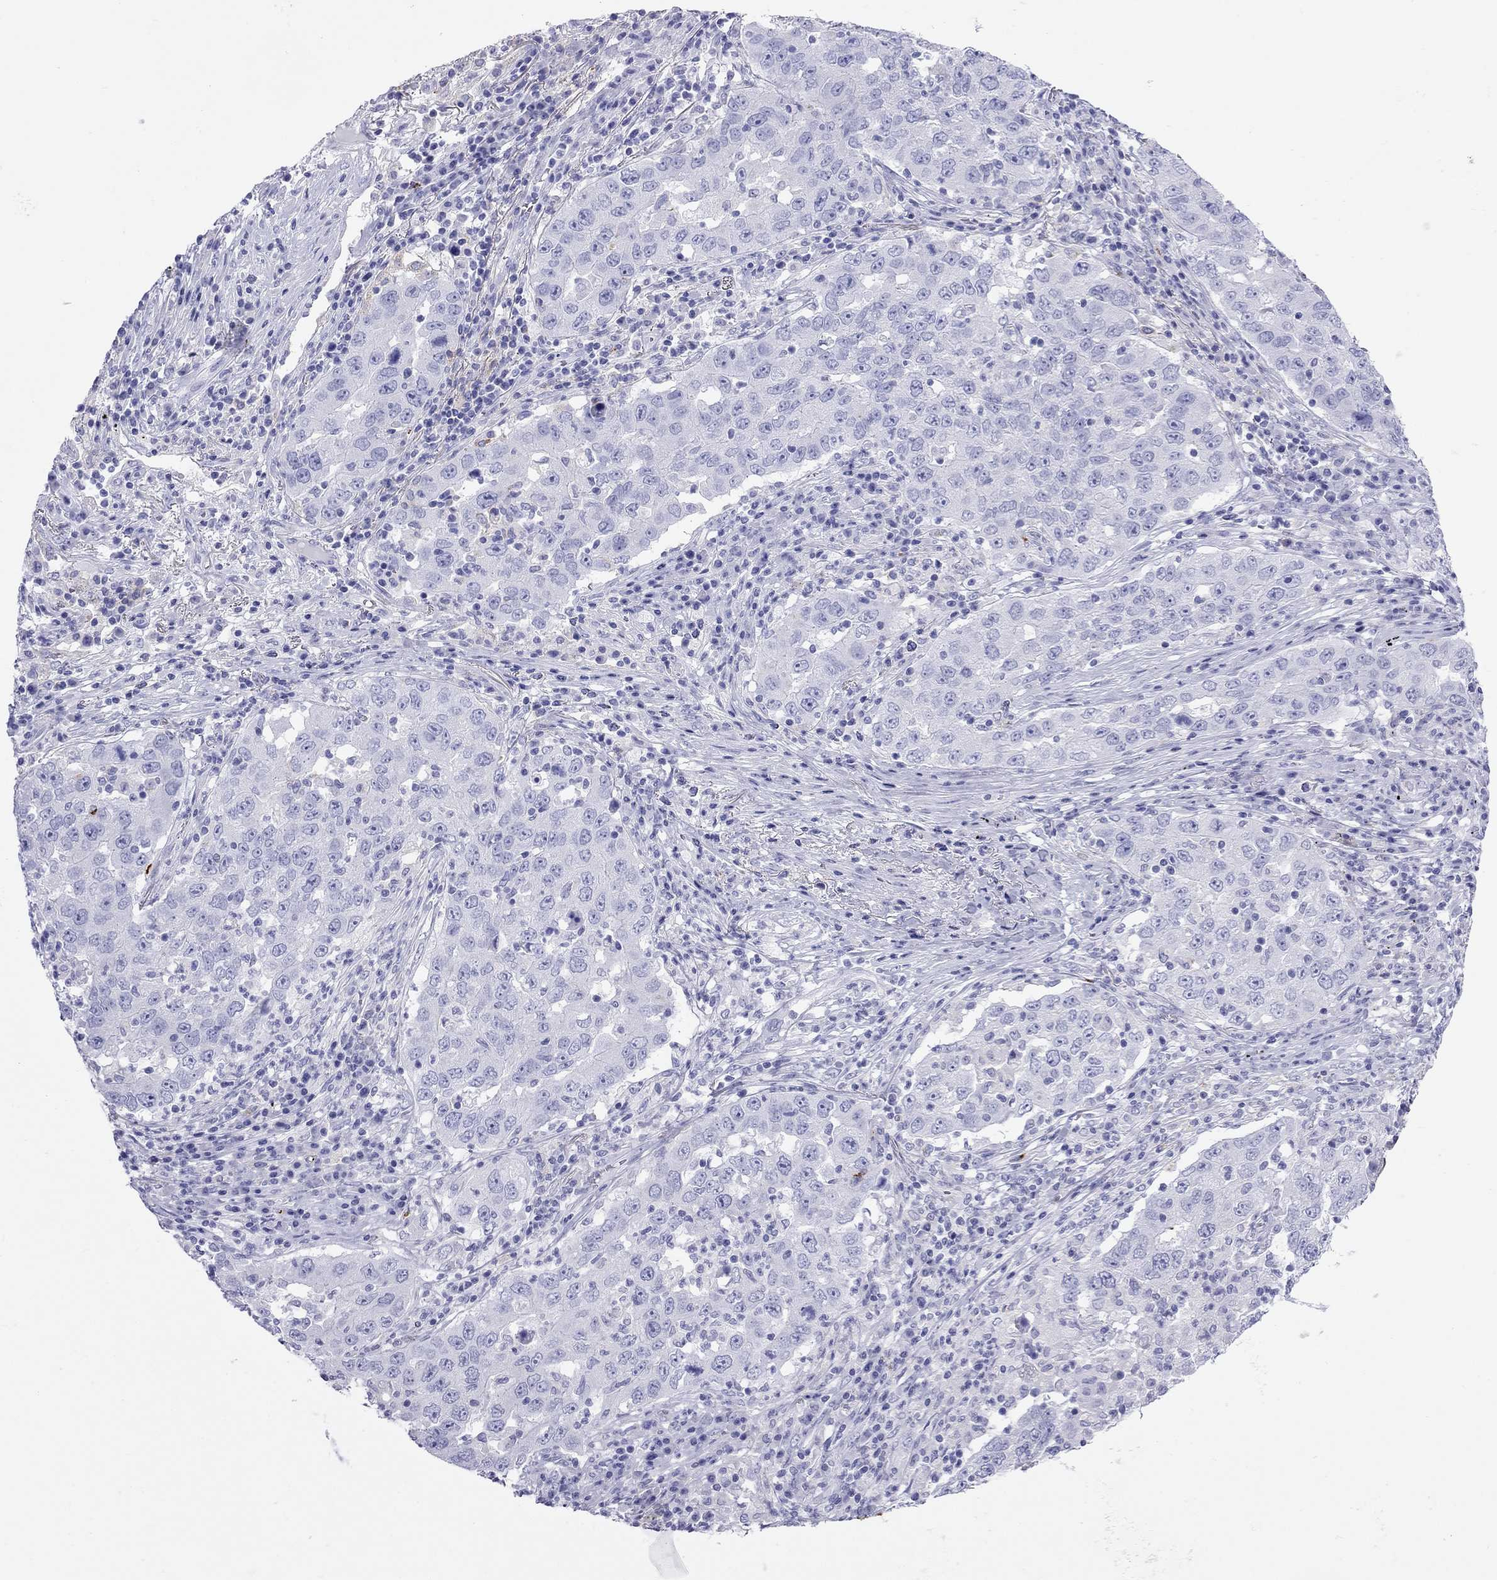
{"staining": {"intensity": "negative", "quantity": "none", "location": "none"}, "tissue": "lung cancer", "cell_type": "Tumor cells", "image_type": "cancer", "snomed": [{"axis": "morphology", "description": "Adenocarcinoma, NOS"}, {"axis": "topography", "description": "Lung"}], "caption": "The immunohistochemistry (IHC) micrograph has no significant staining in tumor cells of lung cancer tissue.", "gene": "HLA-DQB2", "patient": {"sex": "male", "age": 73}}